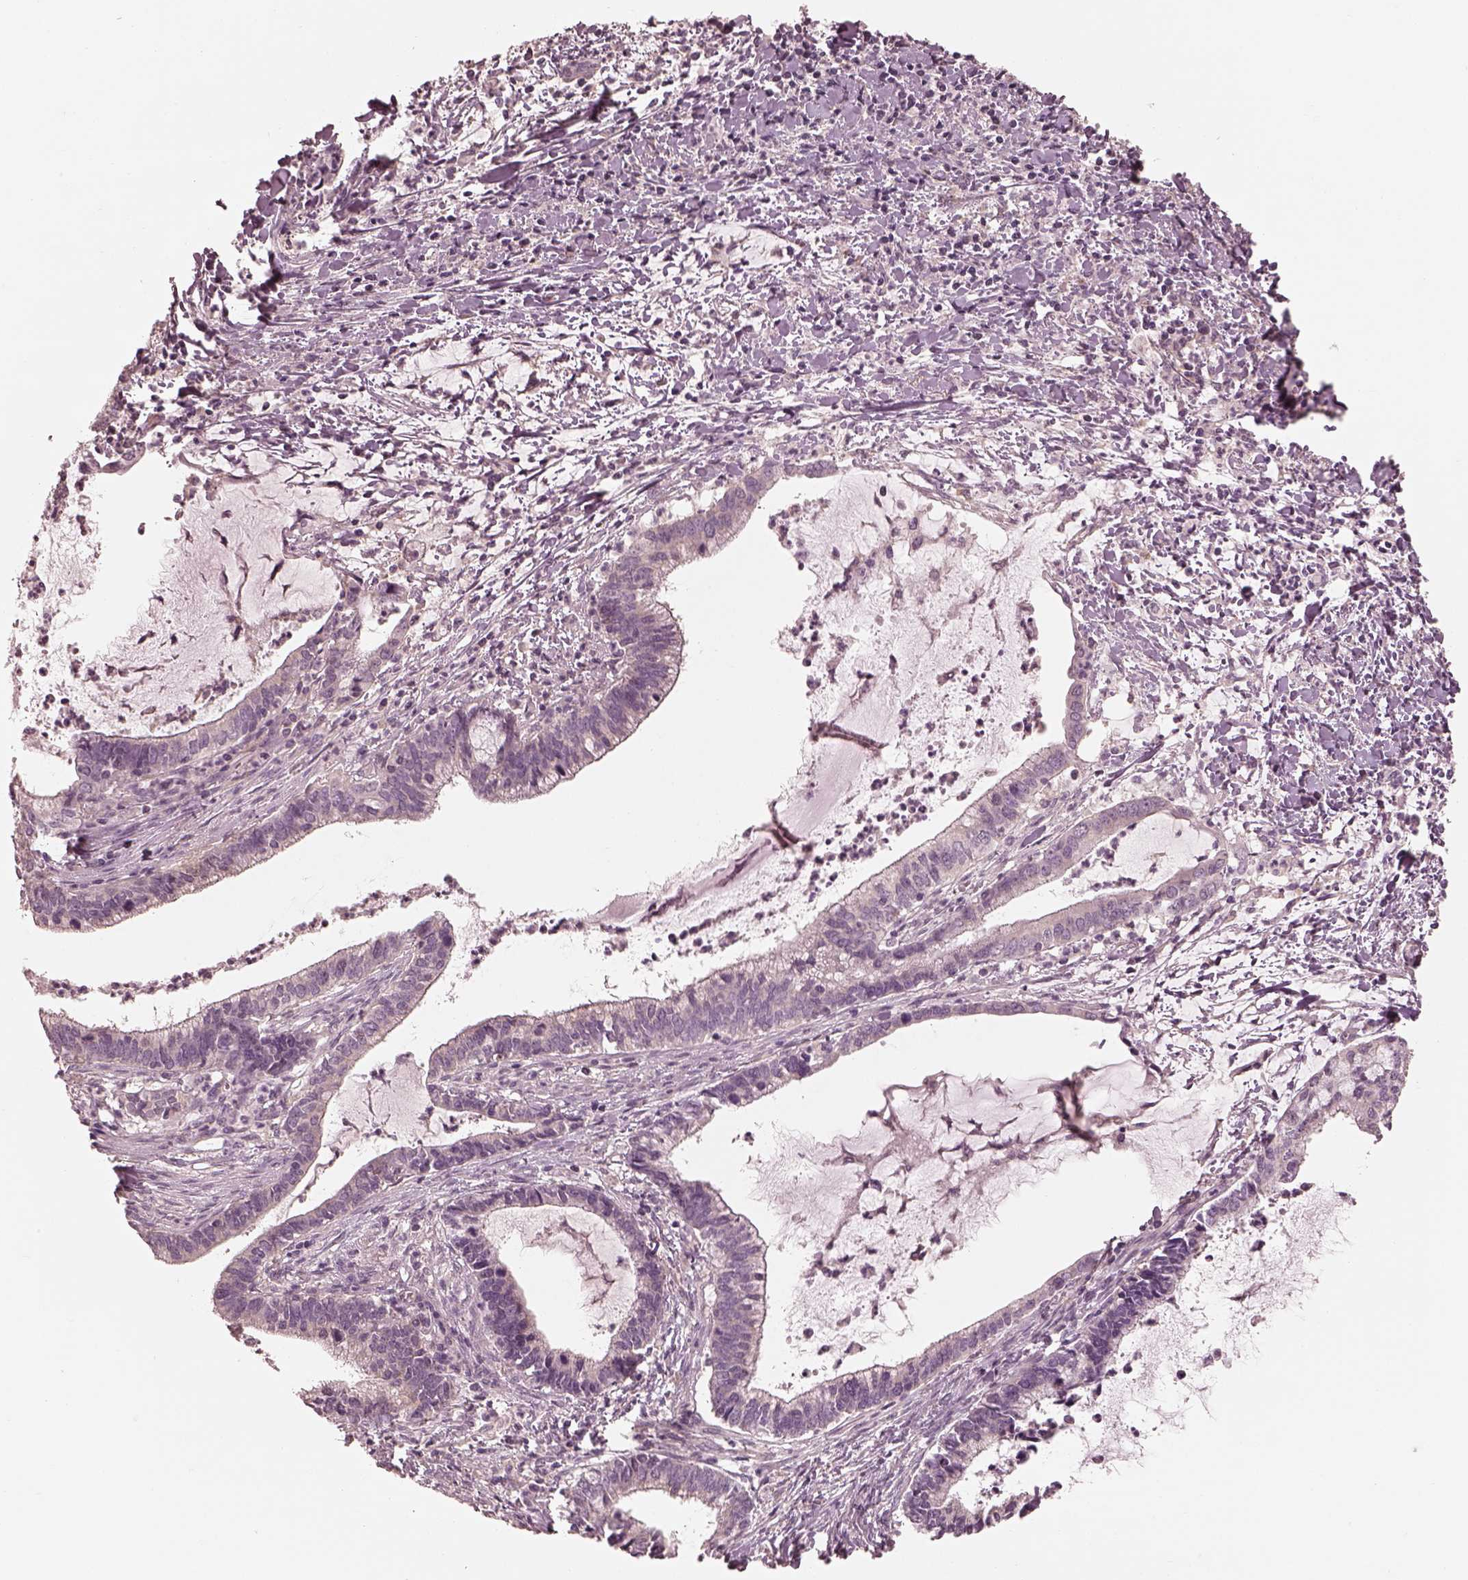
{"staining": {"intensity": "negative", "quantity": "none", "location": "none"}, "tissue": "cervical cancer", "cell_type": "Tumor cells", "image_type": "cancer", "snomed": [{"axis": "morphology", "description": "Adenocarcinoma, NOS"}, {"axis": "topography", "description": "Cervix"}], "caption": "IHC micrograph of neoplastic tissue: human cervical cancer stained with DAB shows no significant protein expression in tumor cells. (Stains: DAB (3,3'-diaminobenzidine) immunohistochemistry with hematoxylin counter stain, Microscopy: brightfield microscopy at high magnification).", "gene": "PRKACG", "patient": {"sex": "female", "age": 42}}